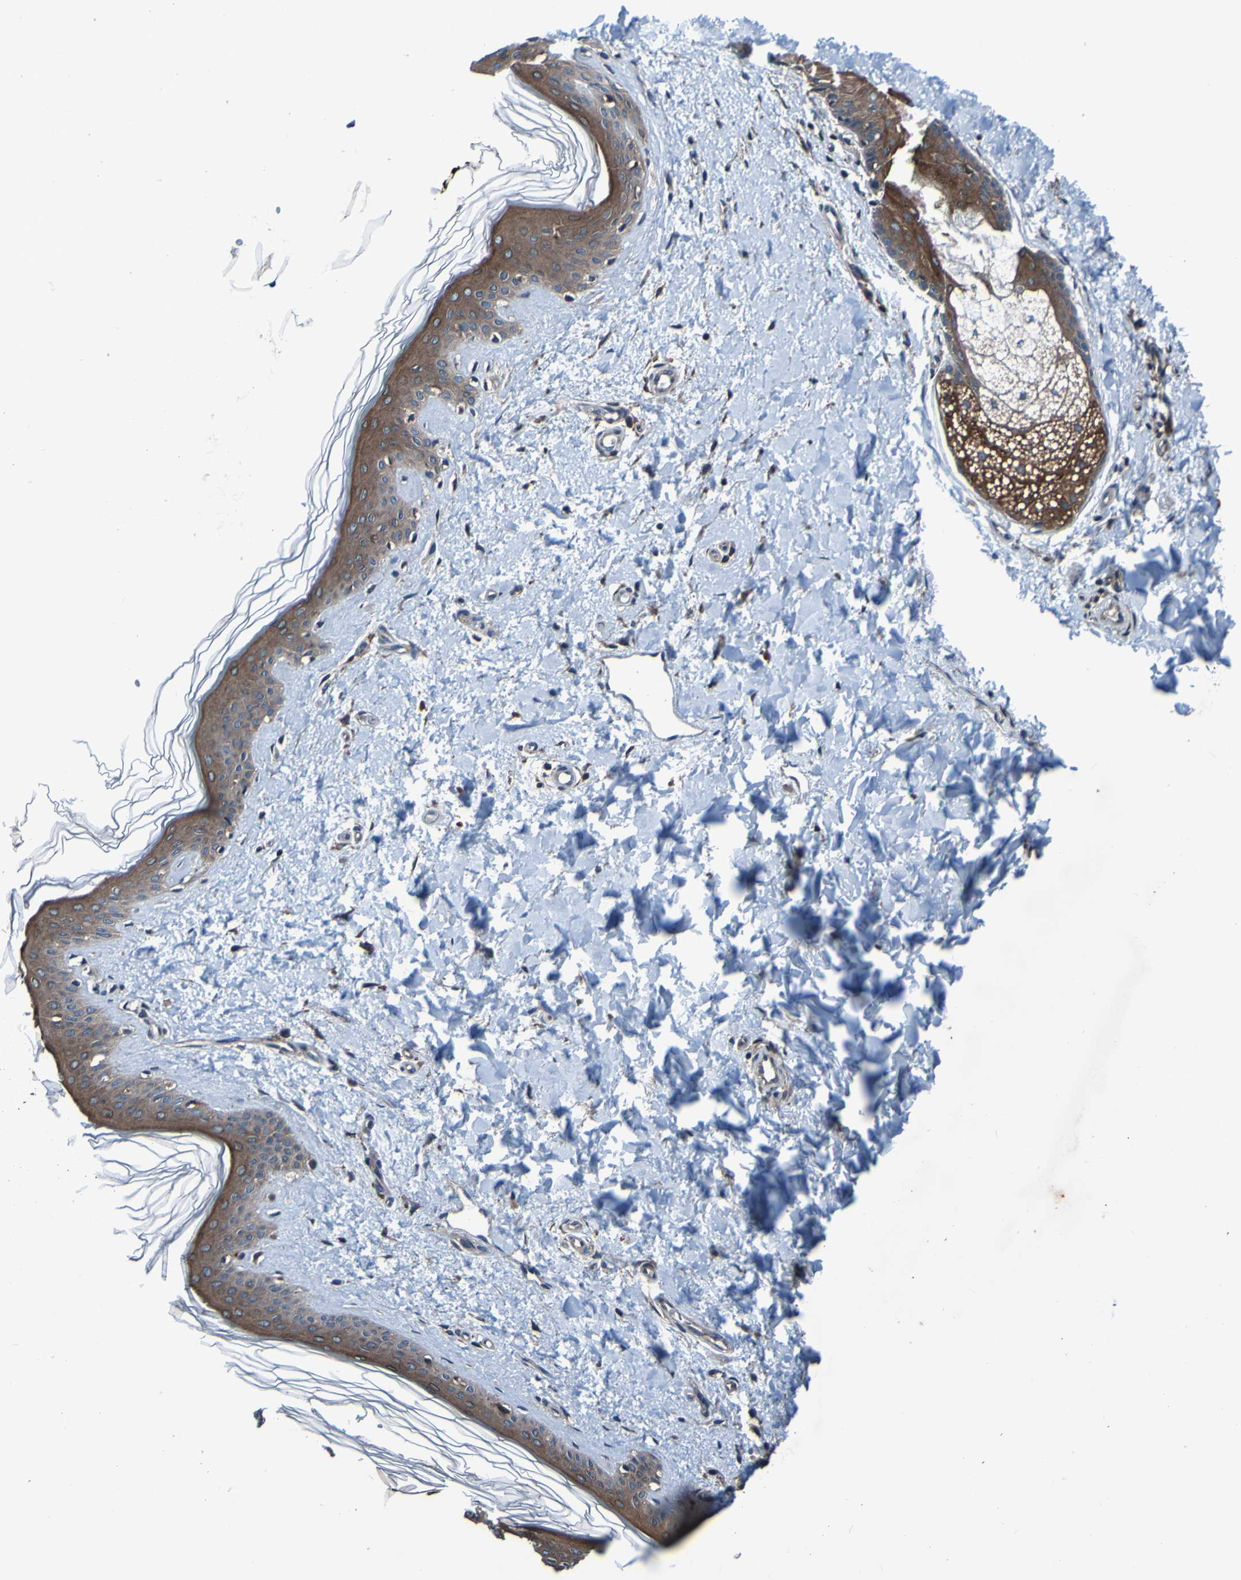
{"staining": {"intensity": "strong", "quantity": ">75%", "location": "cytoplasmic/membranous"}, "tissue": "skin", "cell_type": "Fibroblasts", "image_type": "normal", "snomed": [{"axis": "morphology", "description": "Normal tissue, NOS"}, {"axis": "topography", "description": "Skin"}], "caption": "High-power microscopy captured an IHC micrograph of normal skin, revealing strong cytoplasmic/membranous staining in about >75% of fibroblasts.", "gene": "RAB5B", "patient": {"sex": "female", "age": 41}}